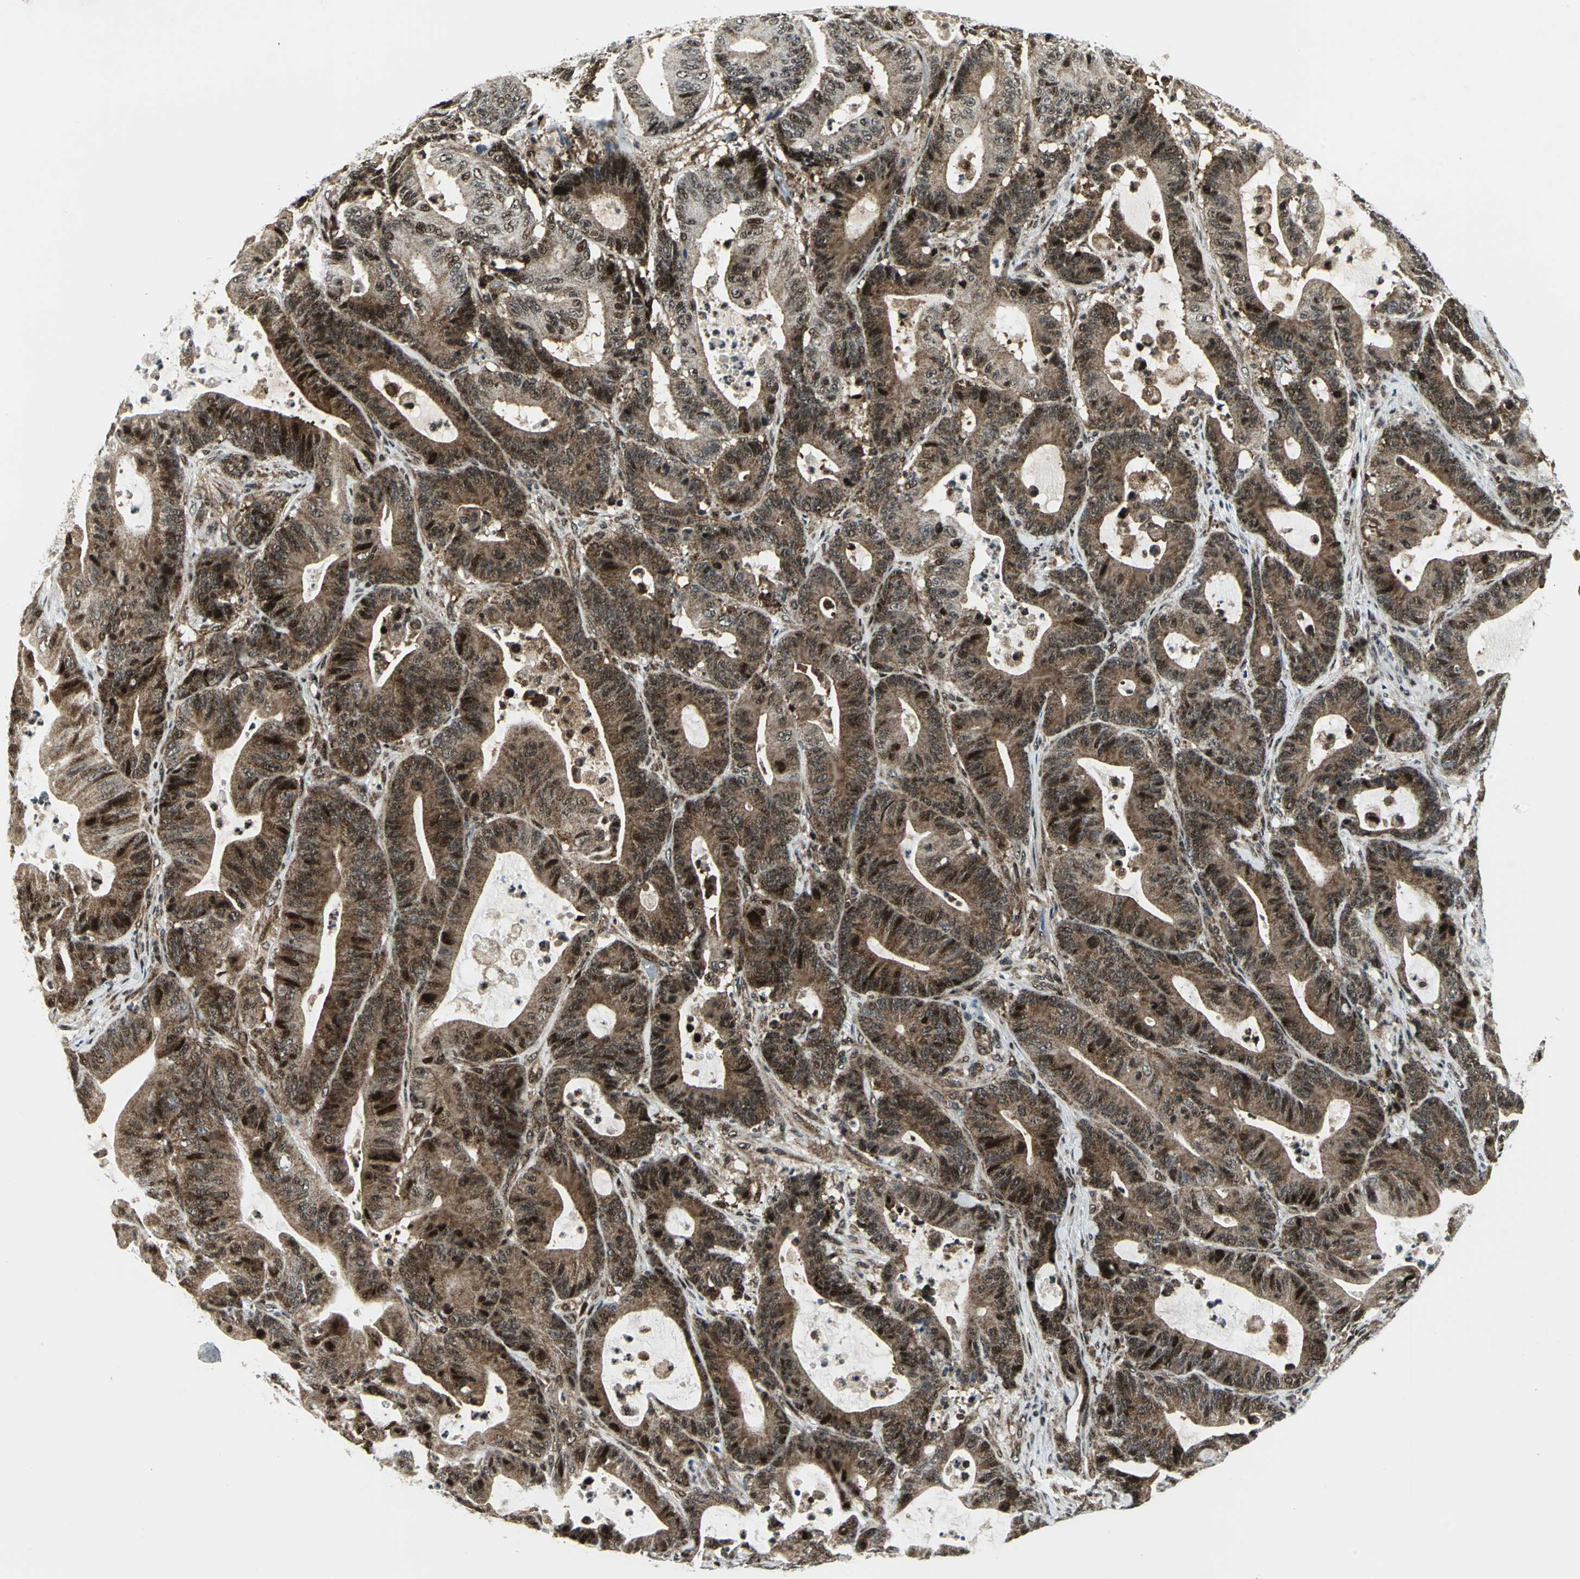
{"staining": {"intensity": "strong", "quantity": ">75%", "location": "cytoplasmic/membranous,nuclear"}, "tissue": "colorectal cancer", "cell_type": "Tumor cells", "image_type": "cancer", "snomed": [{"axis": "morphology", "description": "Adenocarcinoma, NOS"}, {"axis": "topography", "description": "Colon"}], "caption": "Human colorectal cancer (adenocarcinoma) stained with a protein marker demonstrates strong staining in tumor cells.", "gene": "COPS5", "patient": {"sex": "female", "age": 84}}